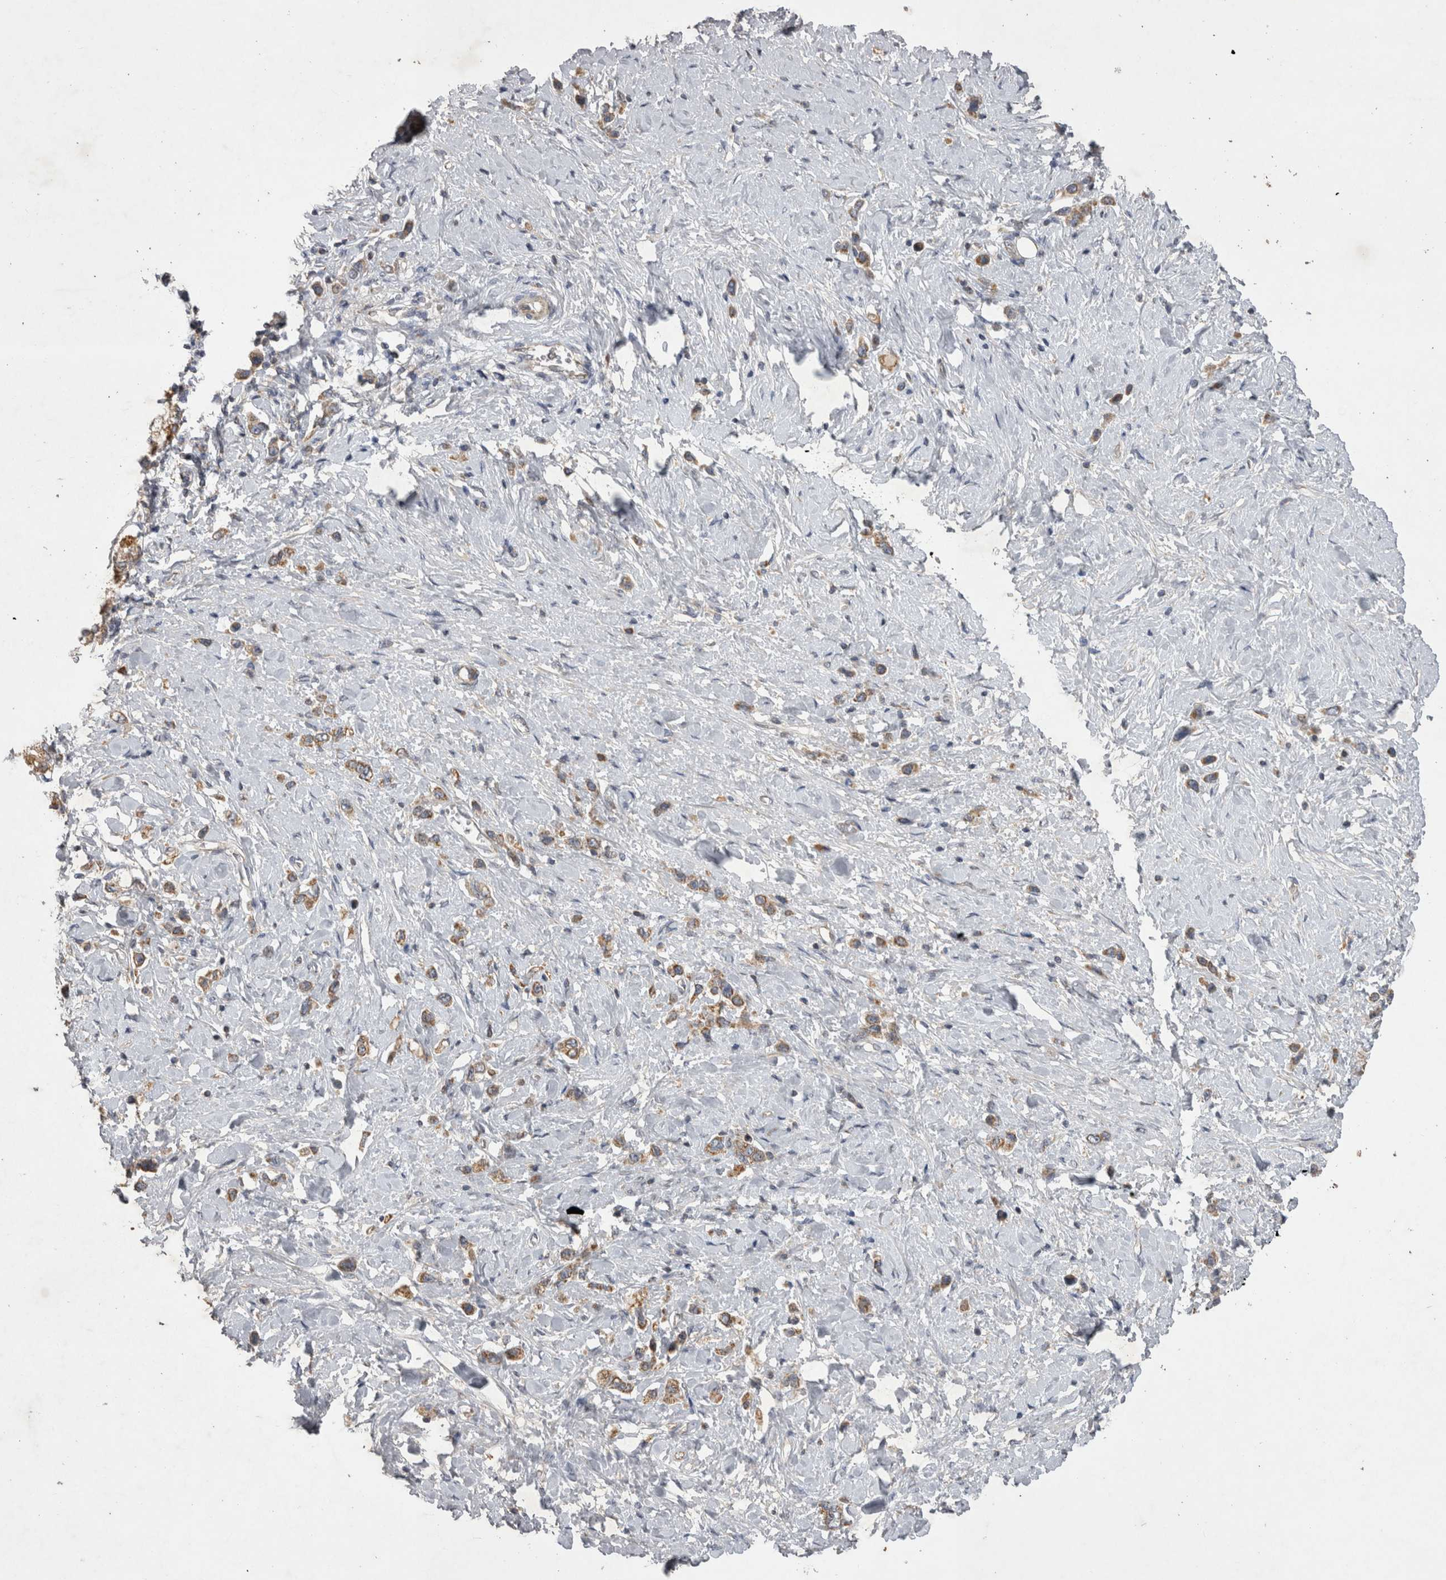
{"staining": {"intensity": "moderate", "quantity": ">75%", "location": "cytoplasmic/membranous"}, "tissue": "stomach cancer", "cell_type": "Tumor cells", "image_type": "cancer", "snomed": [{"axis": "morphology", "description": "Adenocarcinoma, NOS"}, {"axis": "topography", "description": "Stomach"}], "caption": "Stomach cancer stained for a protein (brown) reveals moderate cytoplasmic/membranous positive expression in approximately >75% of tumor cells.", "gene": "TSPOAP1", "patient": {"sex": "female", "age": 65}}